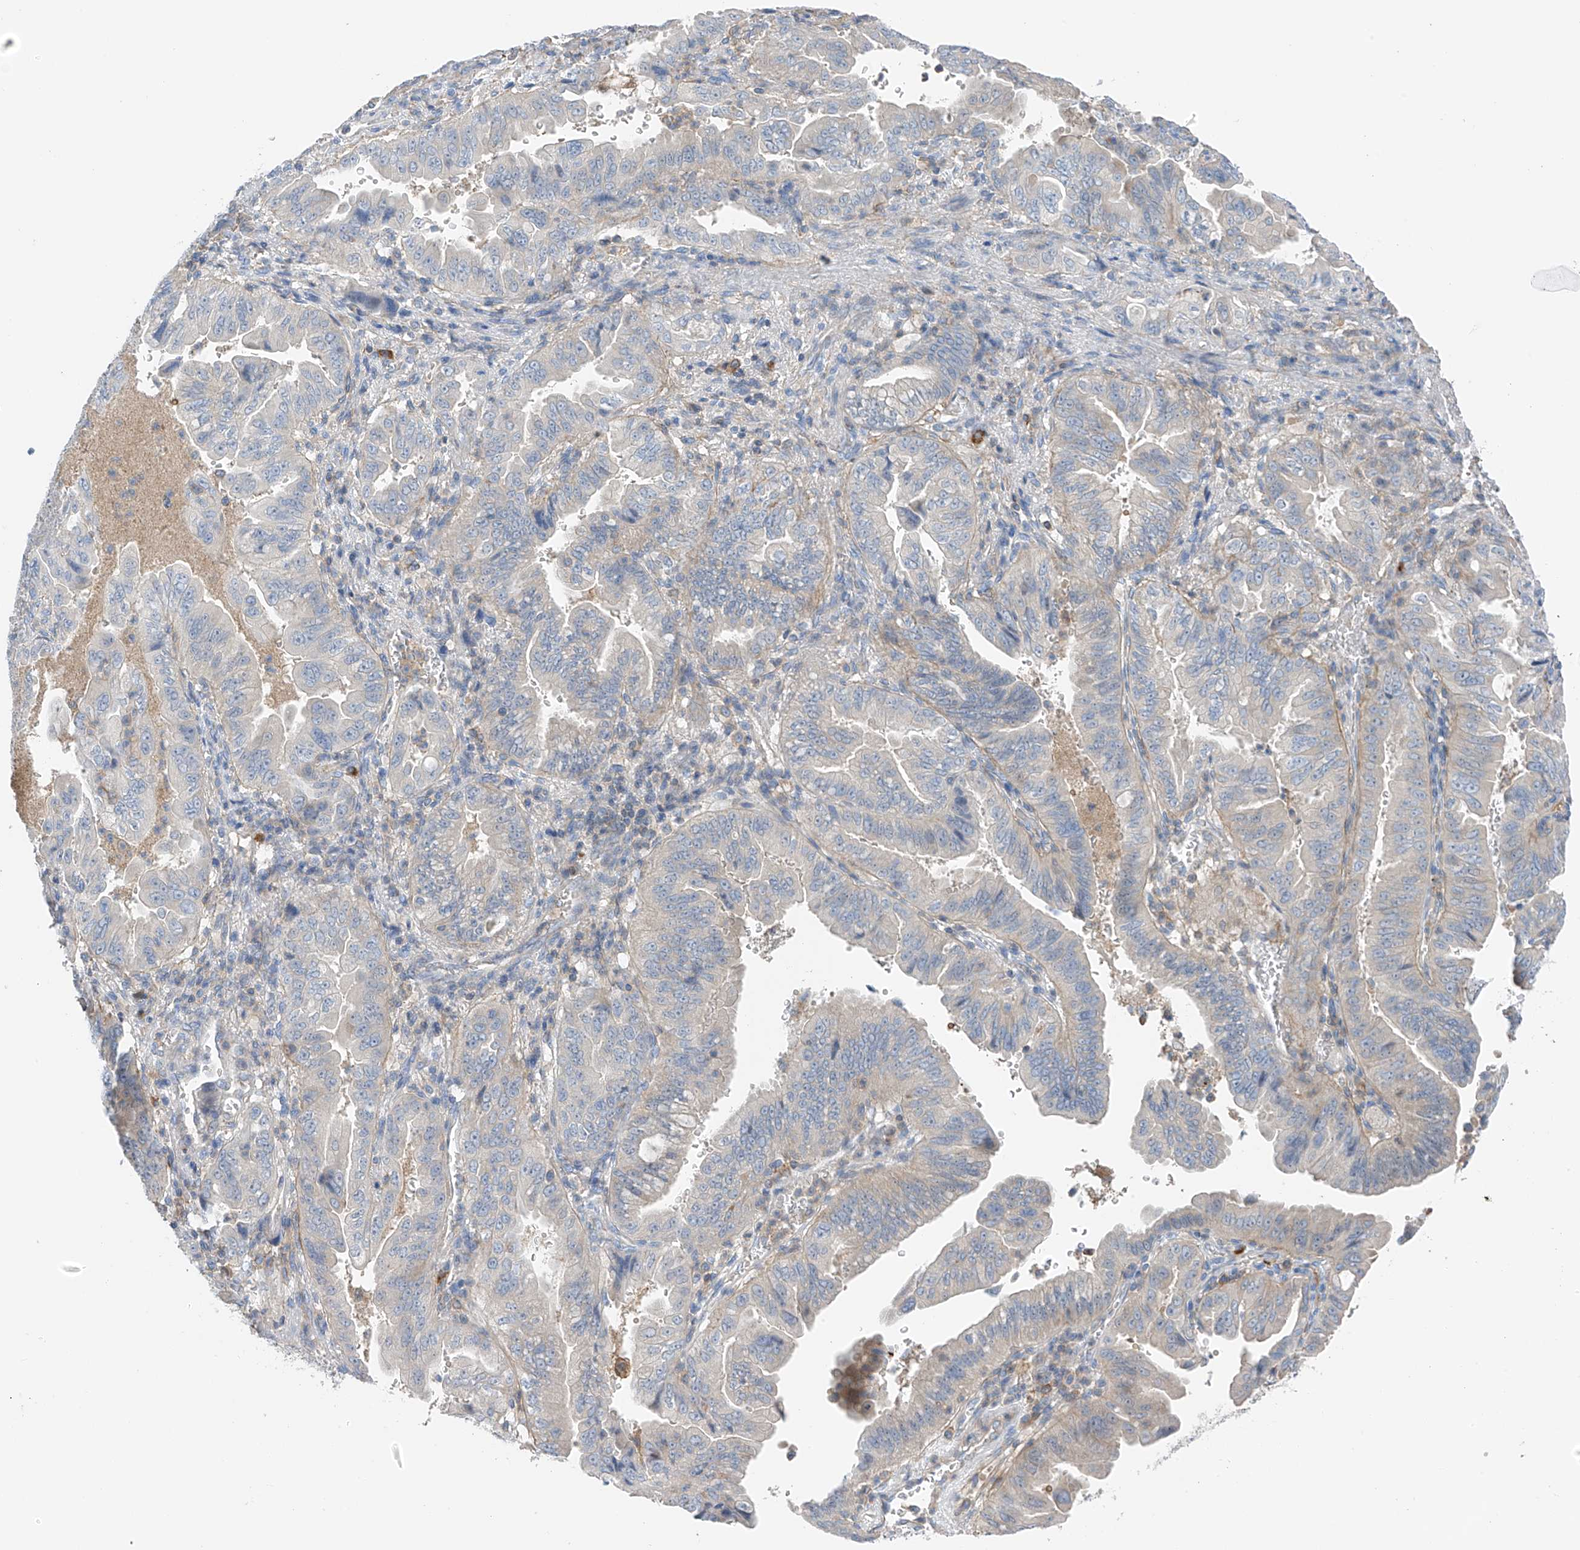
{"staining": {"intensity": "negative", "quantity": "none", "location": "none"}, "tissue": "pancreatic cancer", "cell_type": "Tumor cells", "image_type": "cancer", "snomed": [{"axis": "morphology", "description": "Adenocarcinoma, NOS"}, {"axis": "topography", "description": "Pancreas"}], "caption": "Immunohistochemistry (IHC) of pancreatic cancer (adenocarcinoma) demonstrates no positivity in tumor cells.", "gene": "NALCN", "patient": {"sex": "male", "age": 70}}